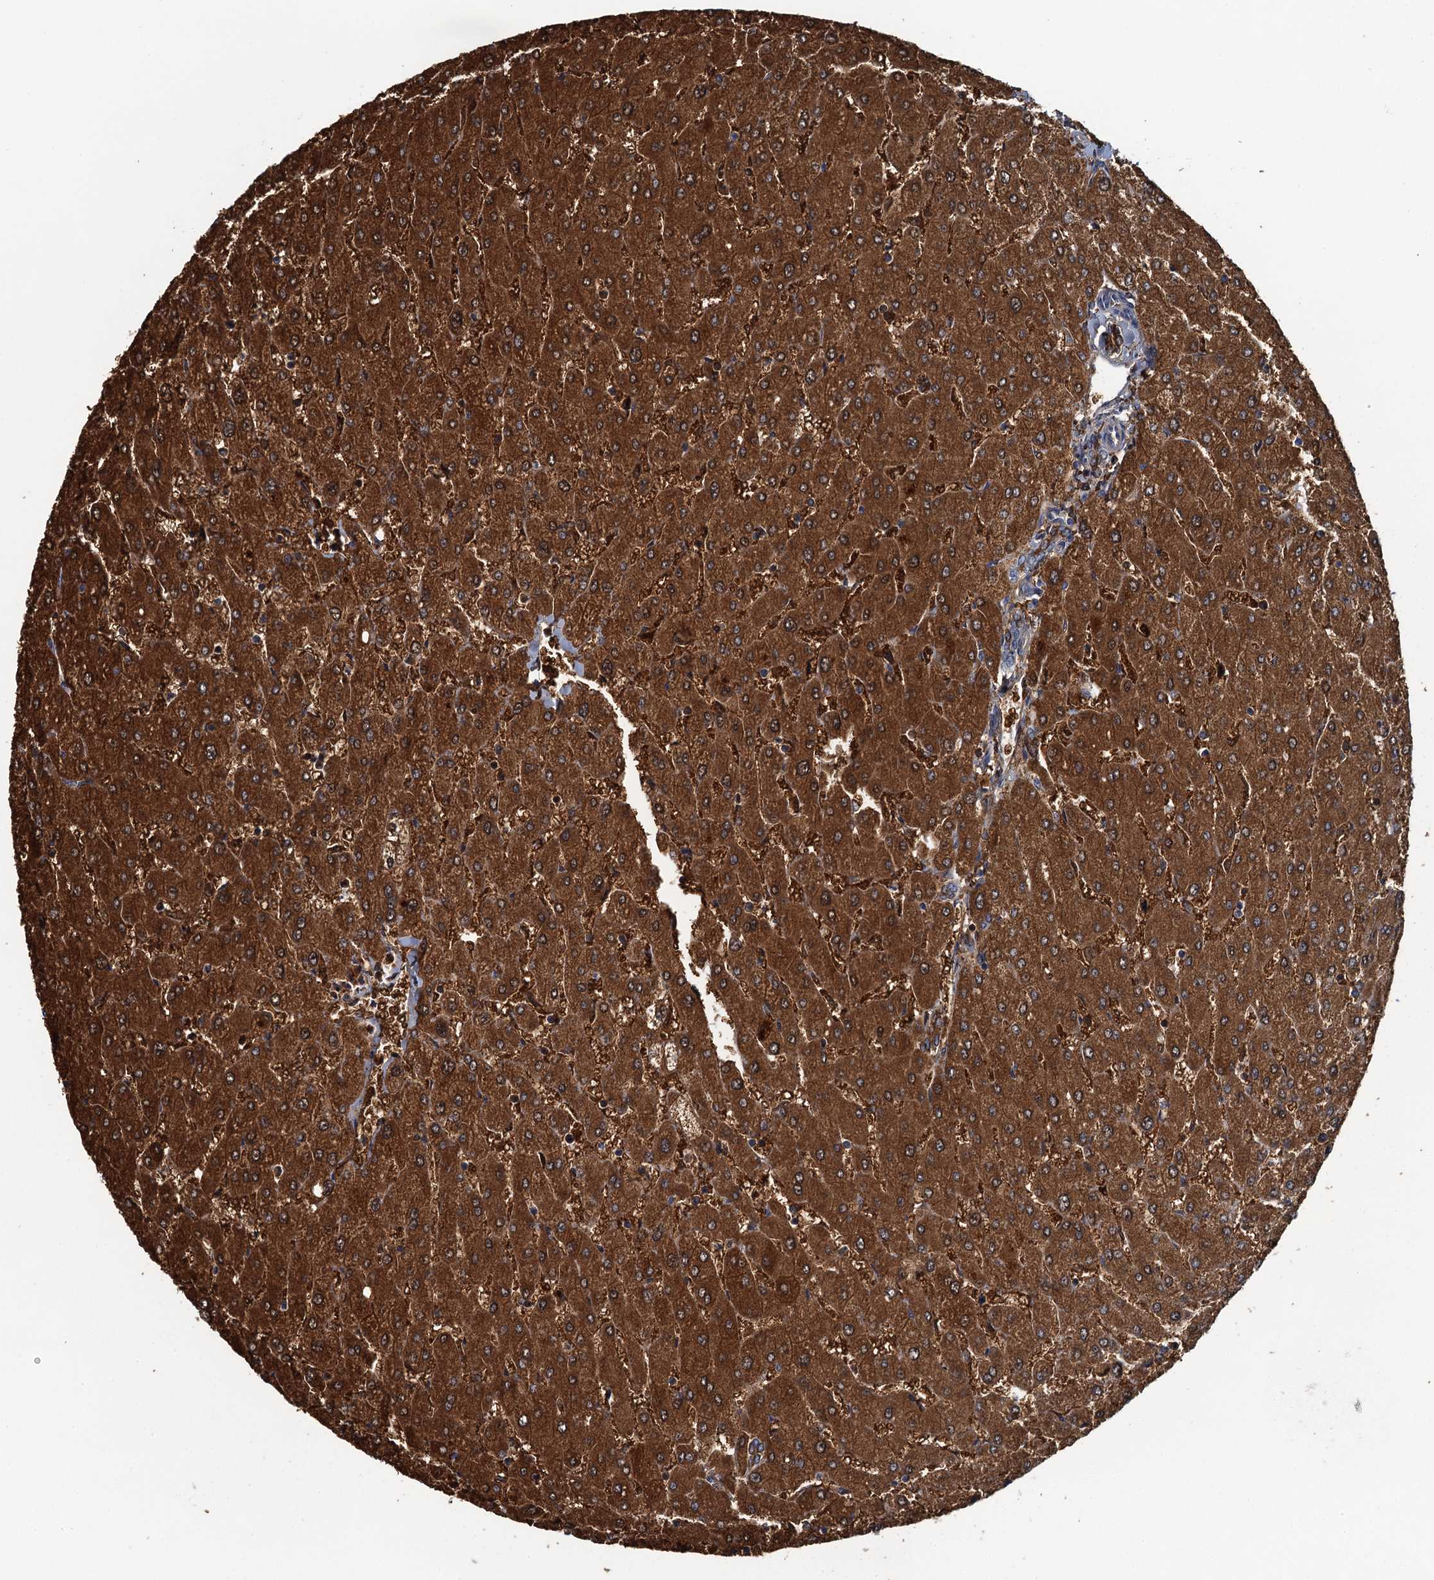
{"staining": {"intensity": "moderate", "quantity": ">75%", "location": "cytoplasmic/membranous"}, "tissue": "liver", "cell_type": "Cholangiocytes", "image_type": "normal", "snomed": [{"axis": "morphology", "description": "Normal tissue, NOS"}, {"axis": "topography", "description": "Liver"}], "caption": "The image displays staining of normal liver, revealing moderate cytoplasmic/membranous protein expression (brown color) within cholangiocytes.", "gene": "NCKAP1L", "patient": {"sex": "male", "age": 55}}